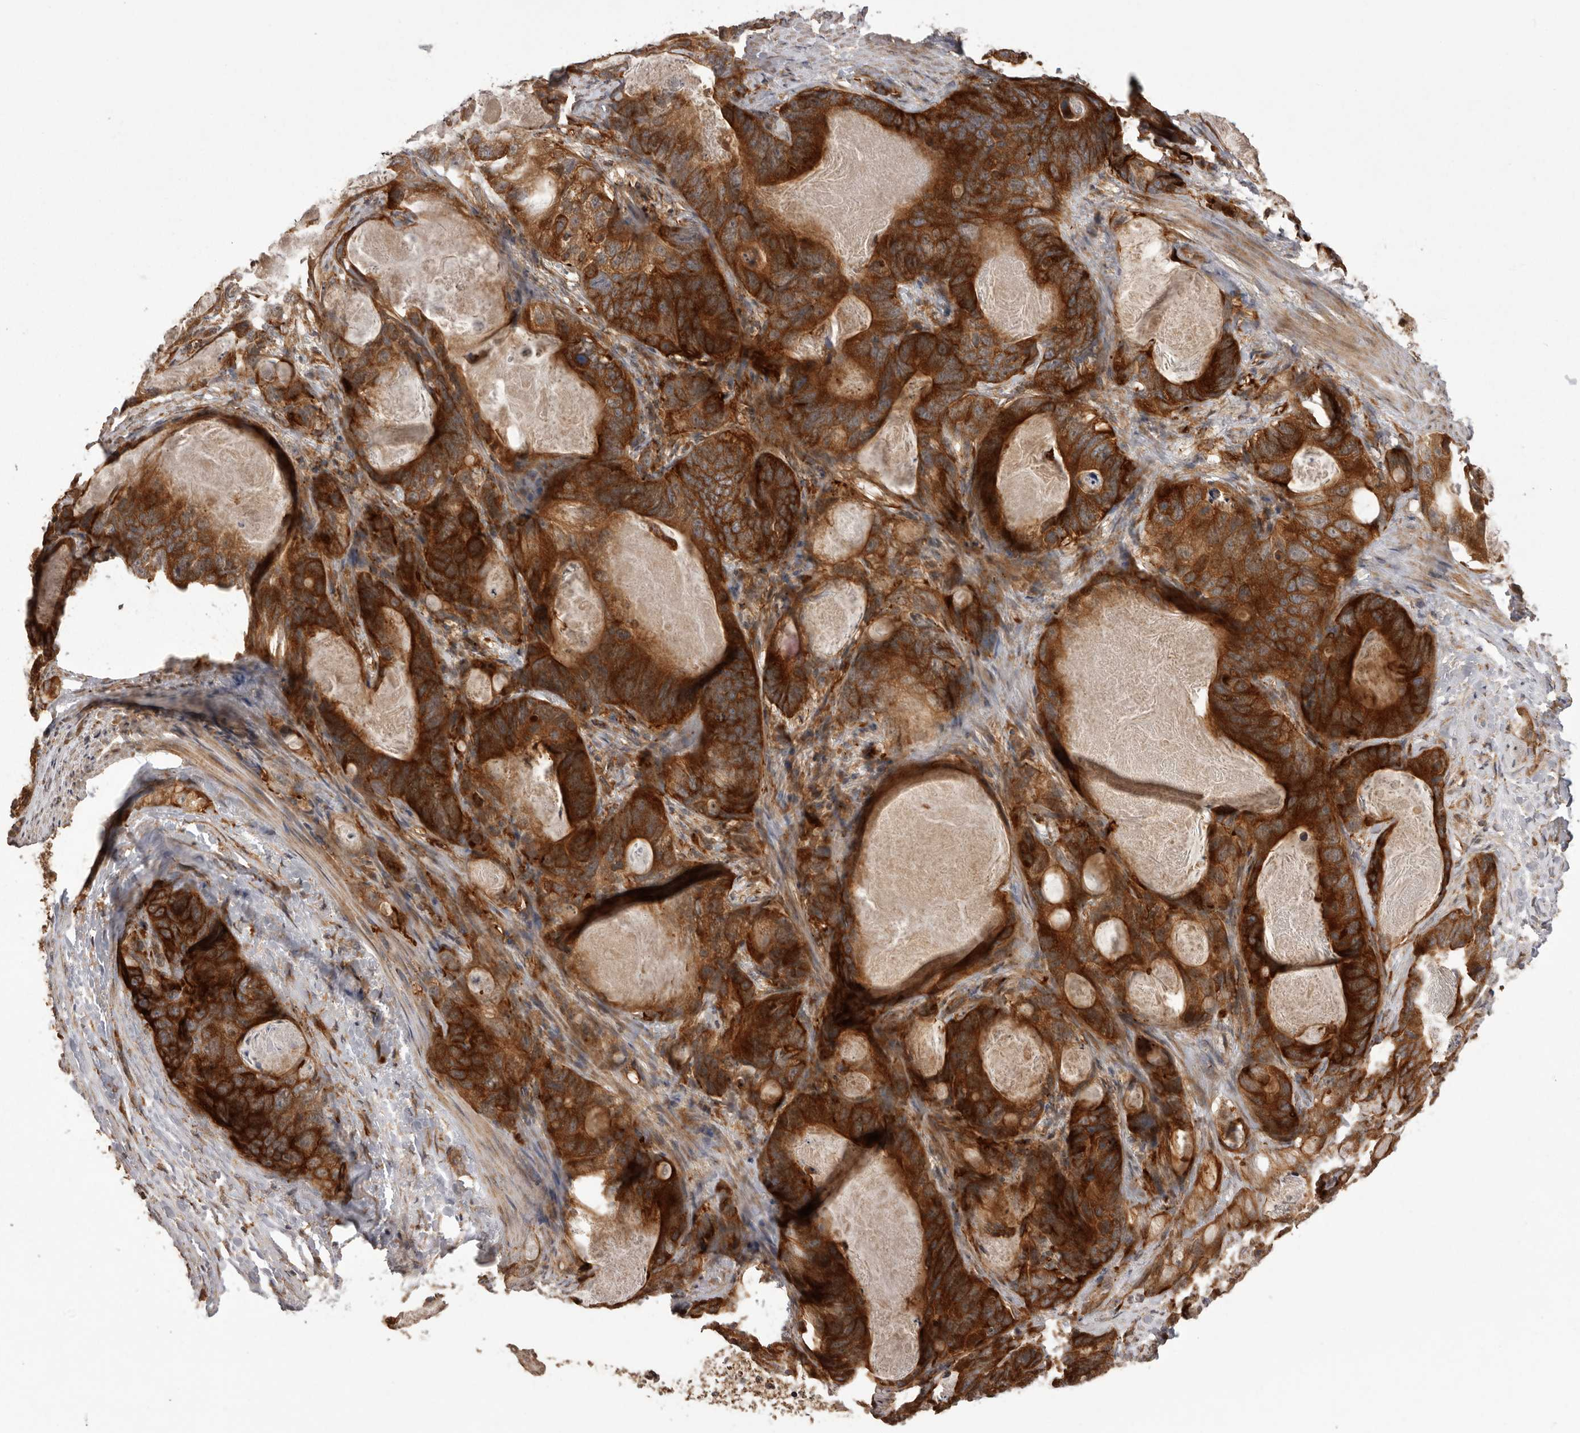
{"staining": {"intensity": "strong", "quantity": ">75%", "location": "cytoplasmic/membranous"}, "tissue": "stomach cancer", "cell_type": "Tumor cells", "image_type": "cancer", "snomed": [{"axis": "morphology", "description": "Normal tissue, NOS"}, {"axis": "morphology", "description": "Adenocarcinoma, NOS"}, {"axis": "topography", "description": "Stomach"}], "caption": "A histopathology image of human adenocarcinoma (stomach) stained for a protein reveals strong cytoplasmic/membranous brown staining in tumor cells.", "gene": "SLC22A3", "patient": {"sex": "female", "age": 89}}